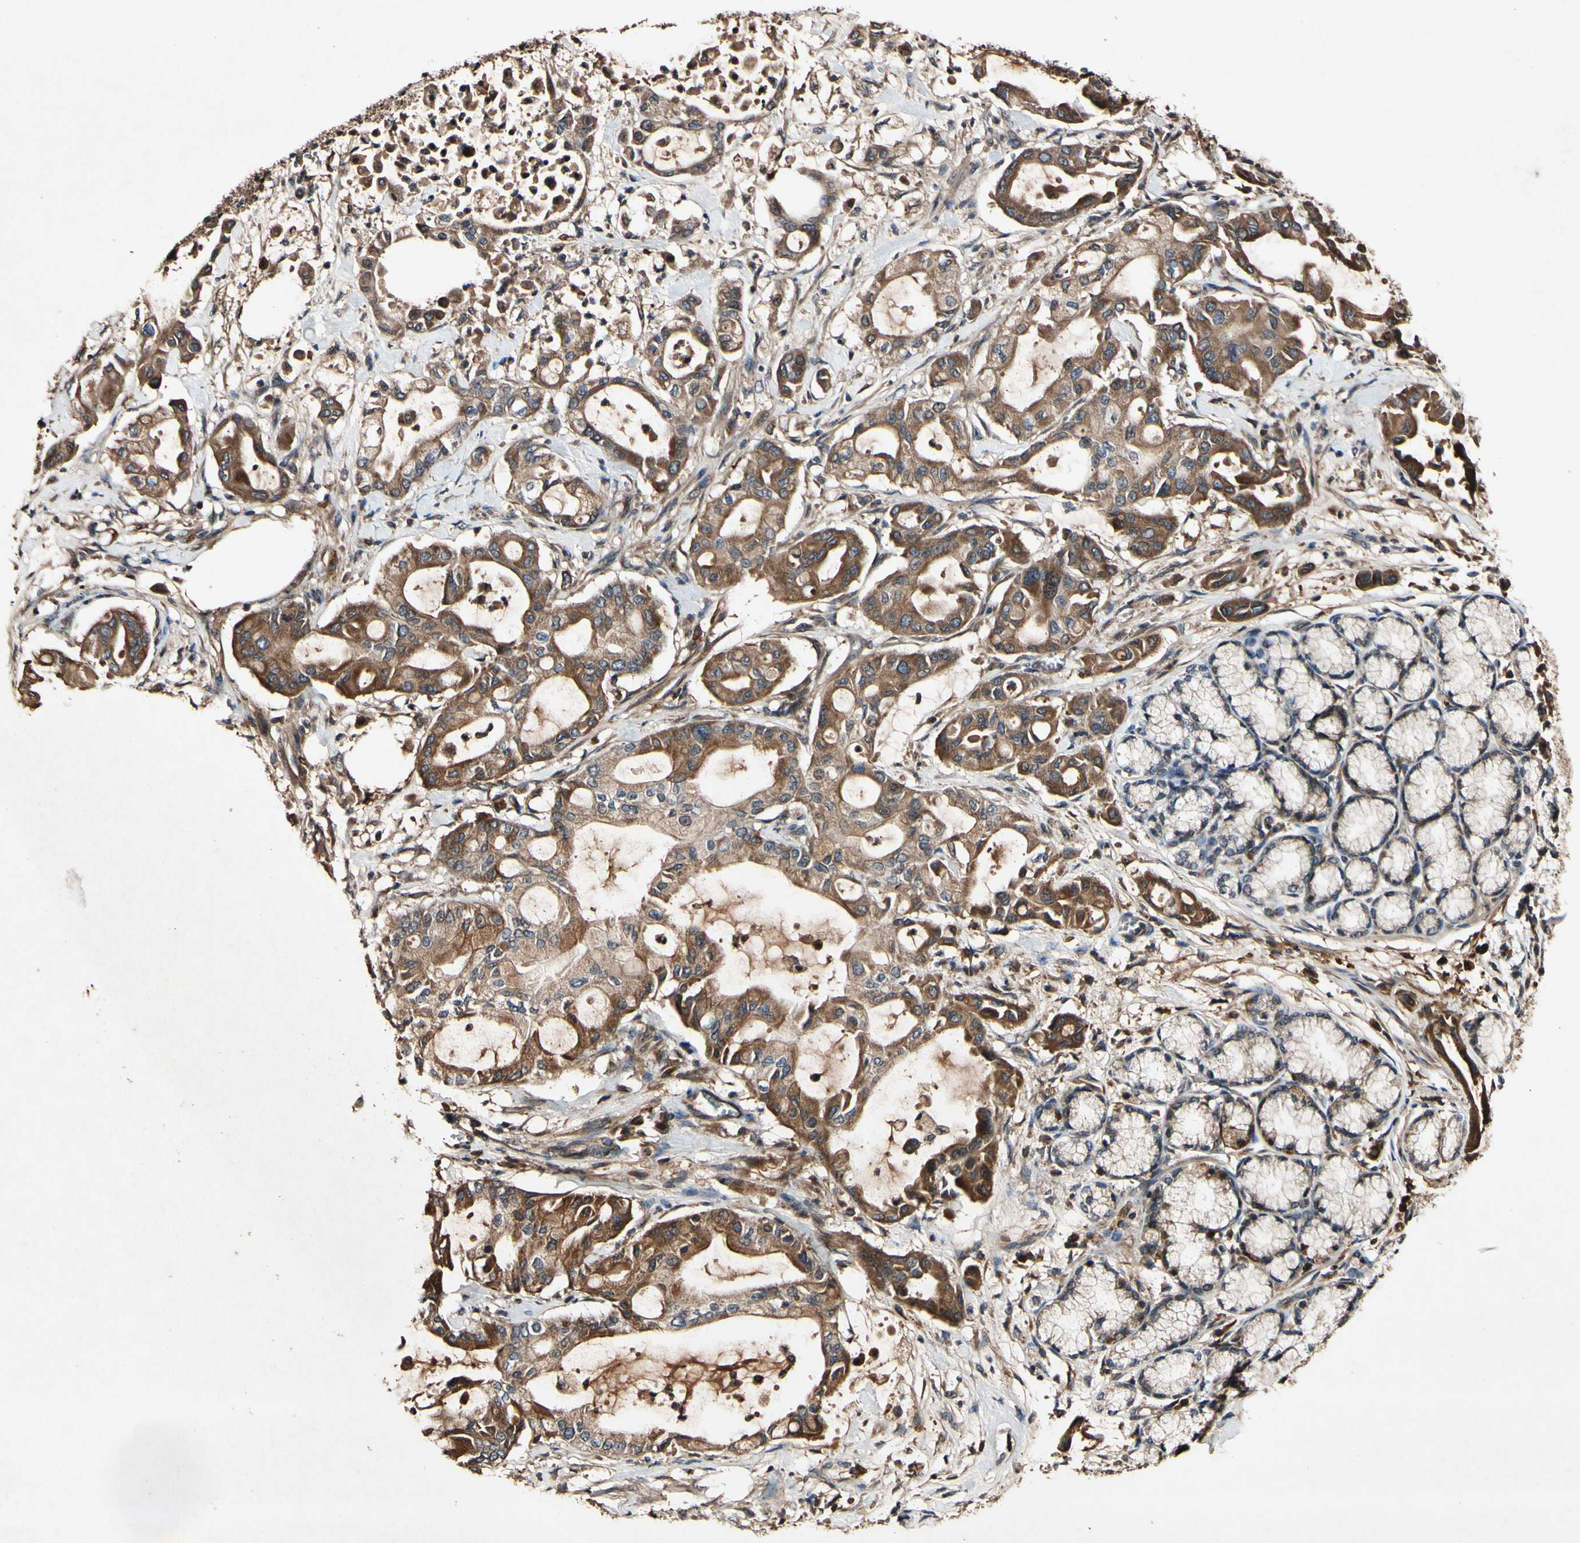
{"staining": {"intensity": "strong", "quantity": ">75%", "location": "cytoplasmic/membranous"}, "tissue": "pancreatic cancer", "cell_type": "Tumor cells", "image_type": "cancer", "snomed": [{"axis": "morphology", "description": "Adenocarcinoma, NOS"}, {"axis": "morphology", "description": "Adenocarcinoma, metastatic, NOS"}, {"axis": "topography", "description": "Lymph node"}, {"axis": "topography", "description": "Pancreas"}, {"axis": "topography", "description": "Duodenum"}], "caption": "IHC photomicrograph of human pancreatic cancer stained for a protein (brown), which shows high levels of strong cytoplasmic/membranous positivity in about >75% of tumor cells.", "gene": "PLAT", "patient": {"sex": "female", "age": 64}}